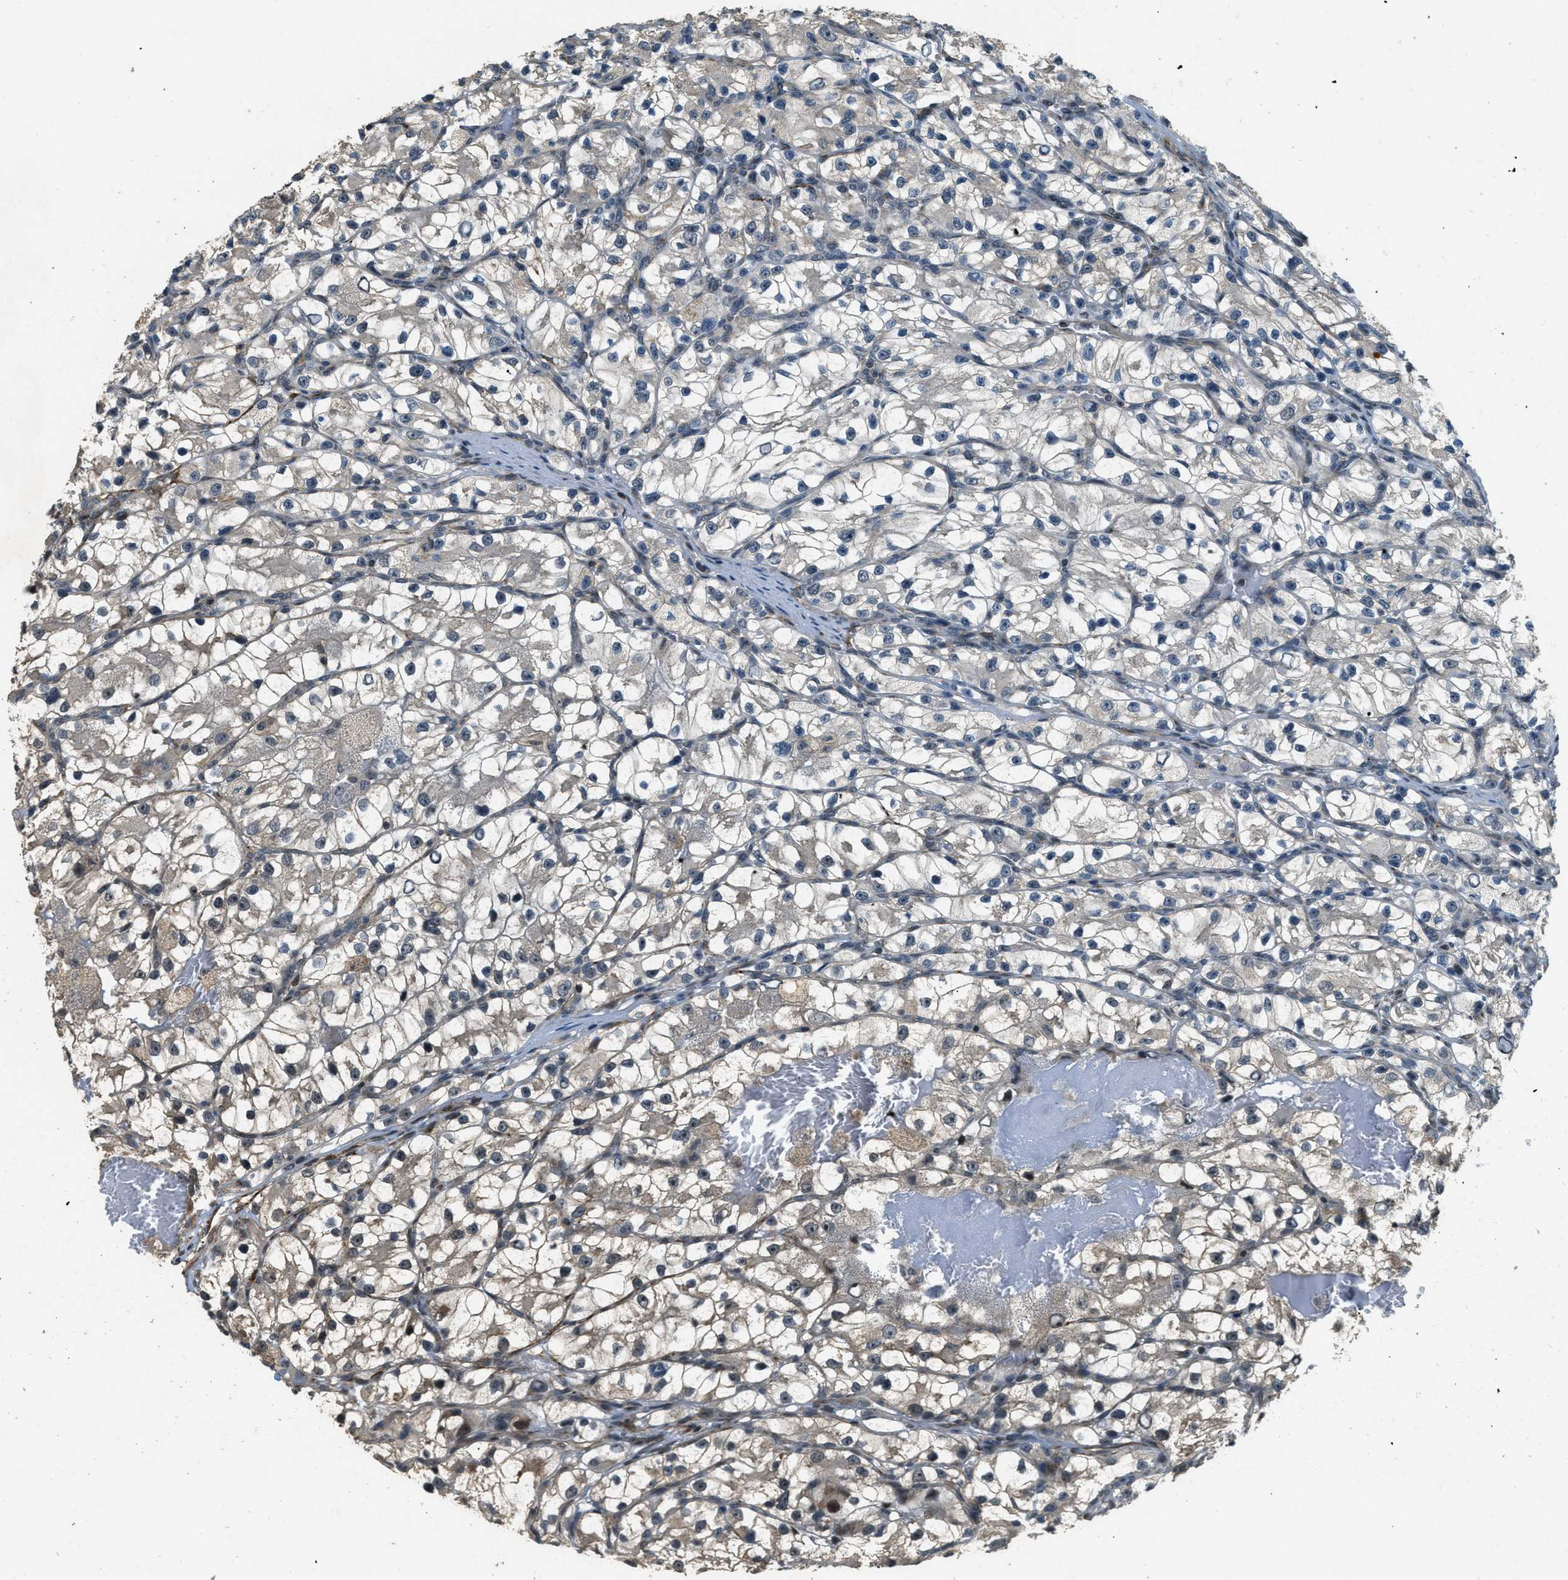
{"staining": {"intensity": "weak", "quantity": "<25%", "location": "cytoplasmic/membranous"}, "tissue": "renal cancer", "cell_type": "Tumor cells", "image_type": "cancer", "snomed": [{"axis": "morphology", "description": "Adenocarcinoma, NOS"}, {"axis": "topography", "description": "Kidney"}], "caption": "The IHC histopathology image has no significant staining in tumor cells of renal cancer (adenocarcinoma) tissue.", "gene": "MED21", "patient": {"sex": "female", "age": 57}}